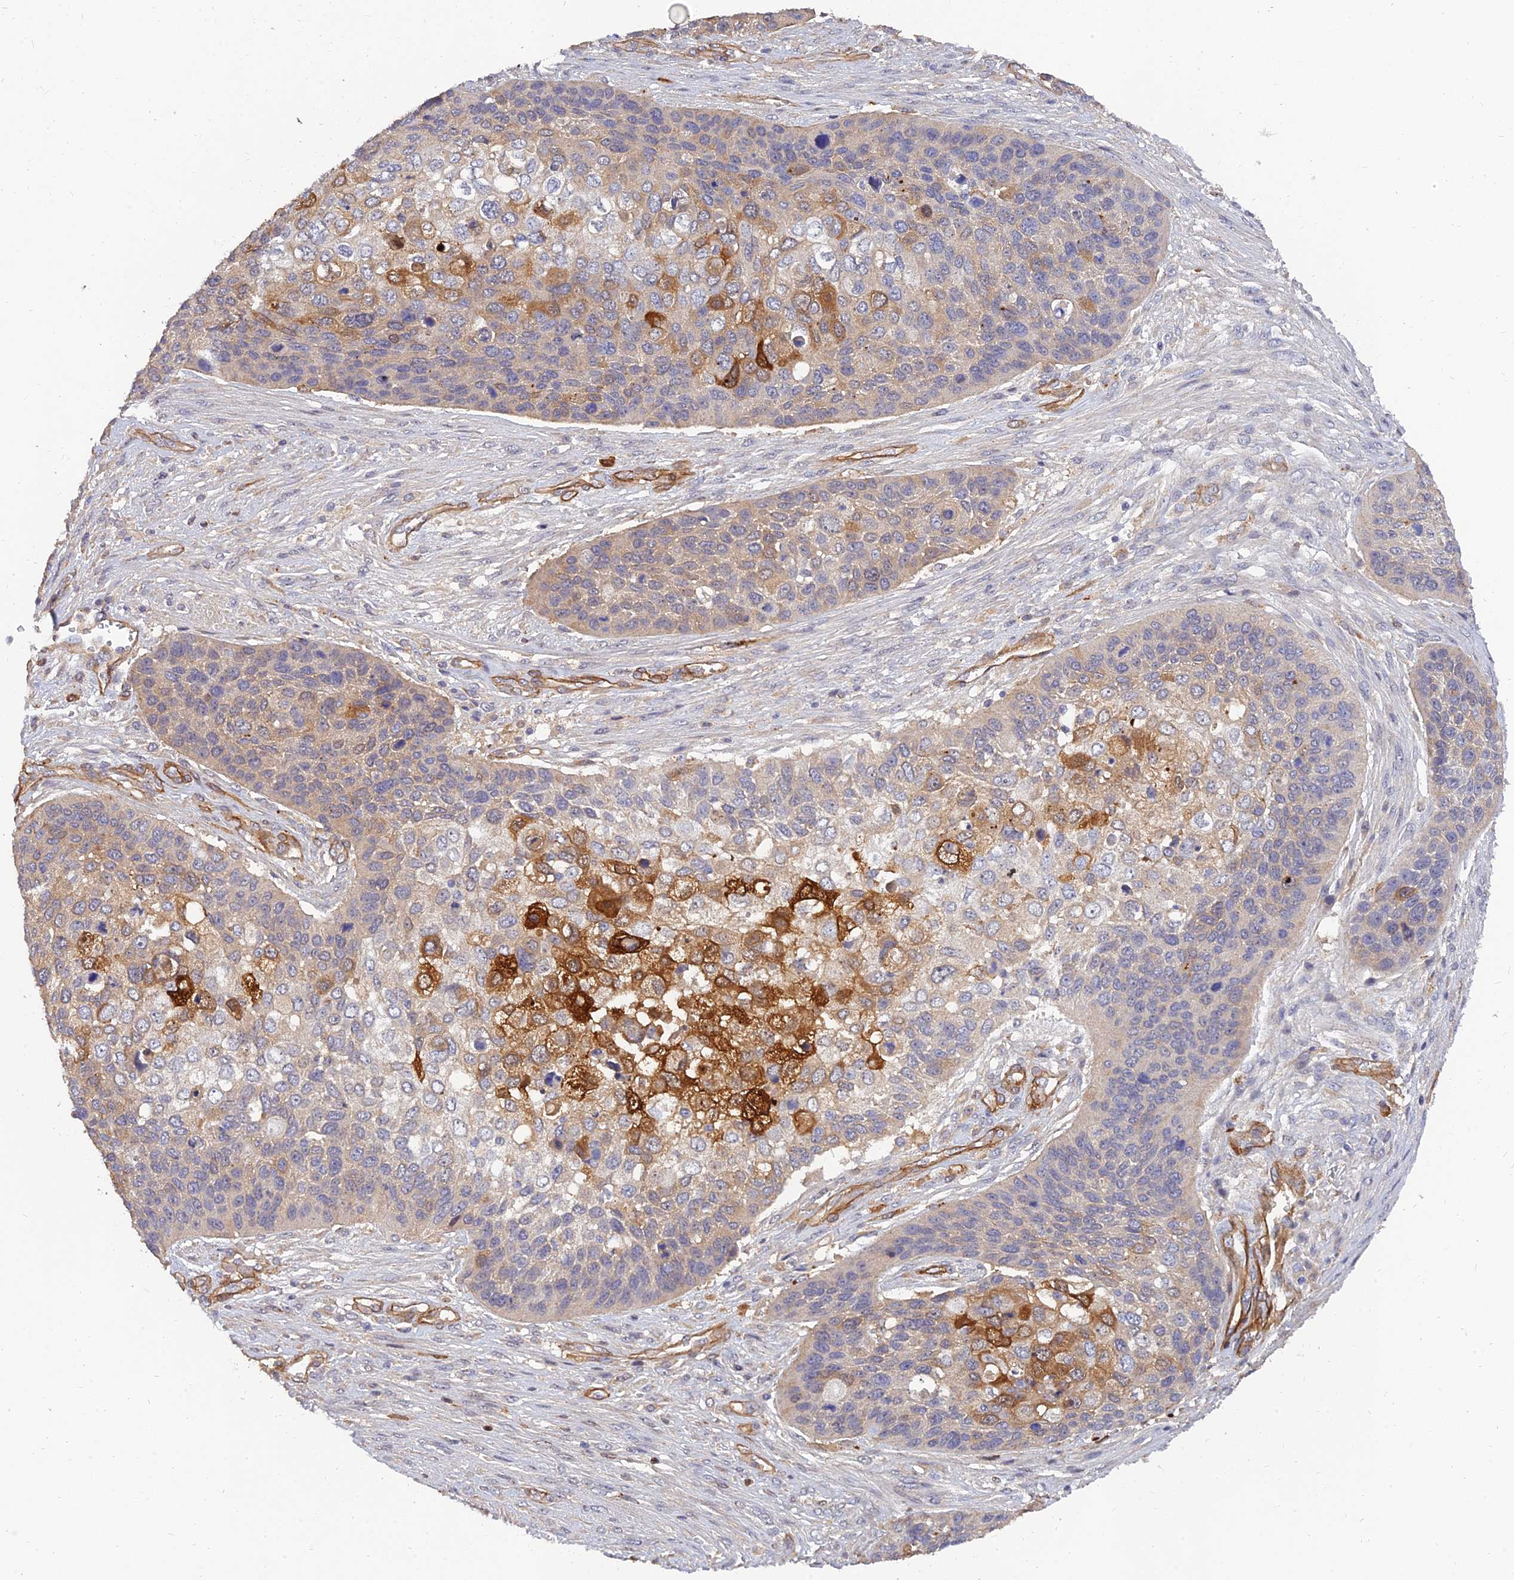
{"staining": {"intensity": "moderate", "quantity": "<25%", "location": "cytoplasmic/membranous"}, "tissue": "skin cancer", "cell_type": "Tumor cells", "image_type": "cancer", "snomed": [{"axis": "morphology", "description": "Basal cell carcinoma"}, {"axis": "topography", "description": "Skin"}], "caption": "A low amount of moderate cytoplasmic/membranous expression is seen in approximately <25% of tumor cells in skin basal cell carcinoma tissue.", "gene": "MRPL35", "patient": {"sex": "female", "age": 74}}